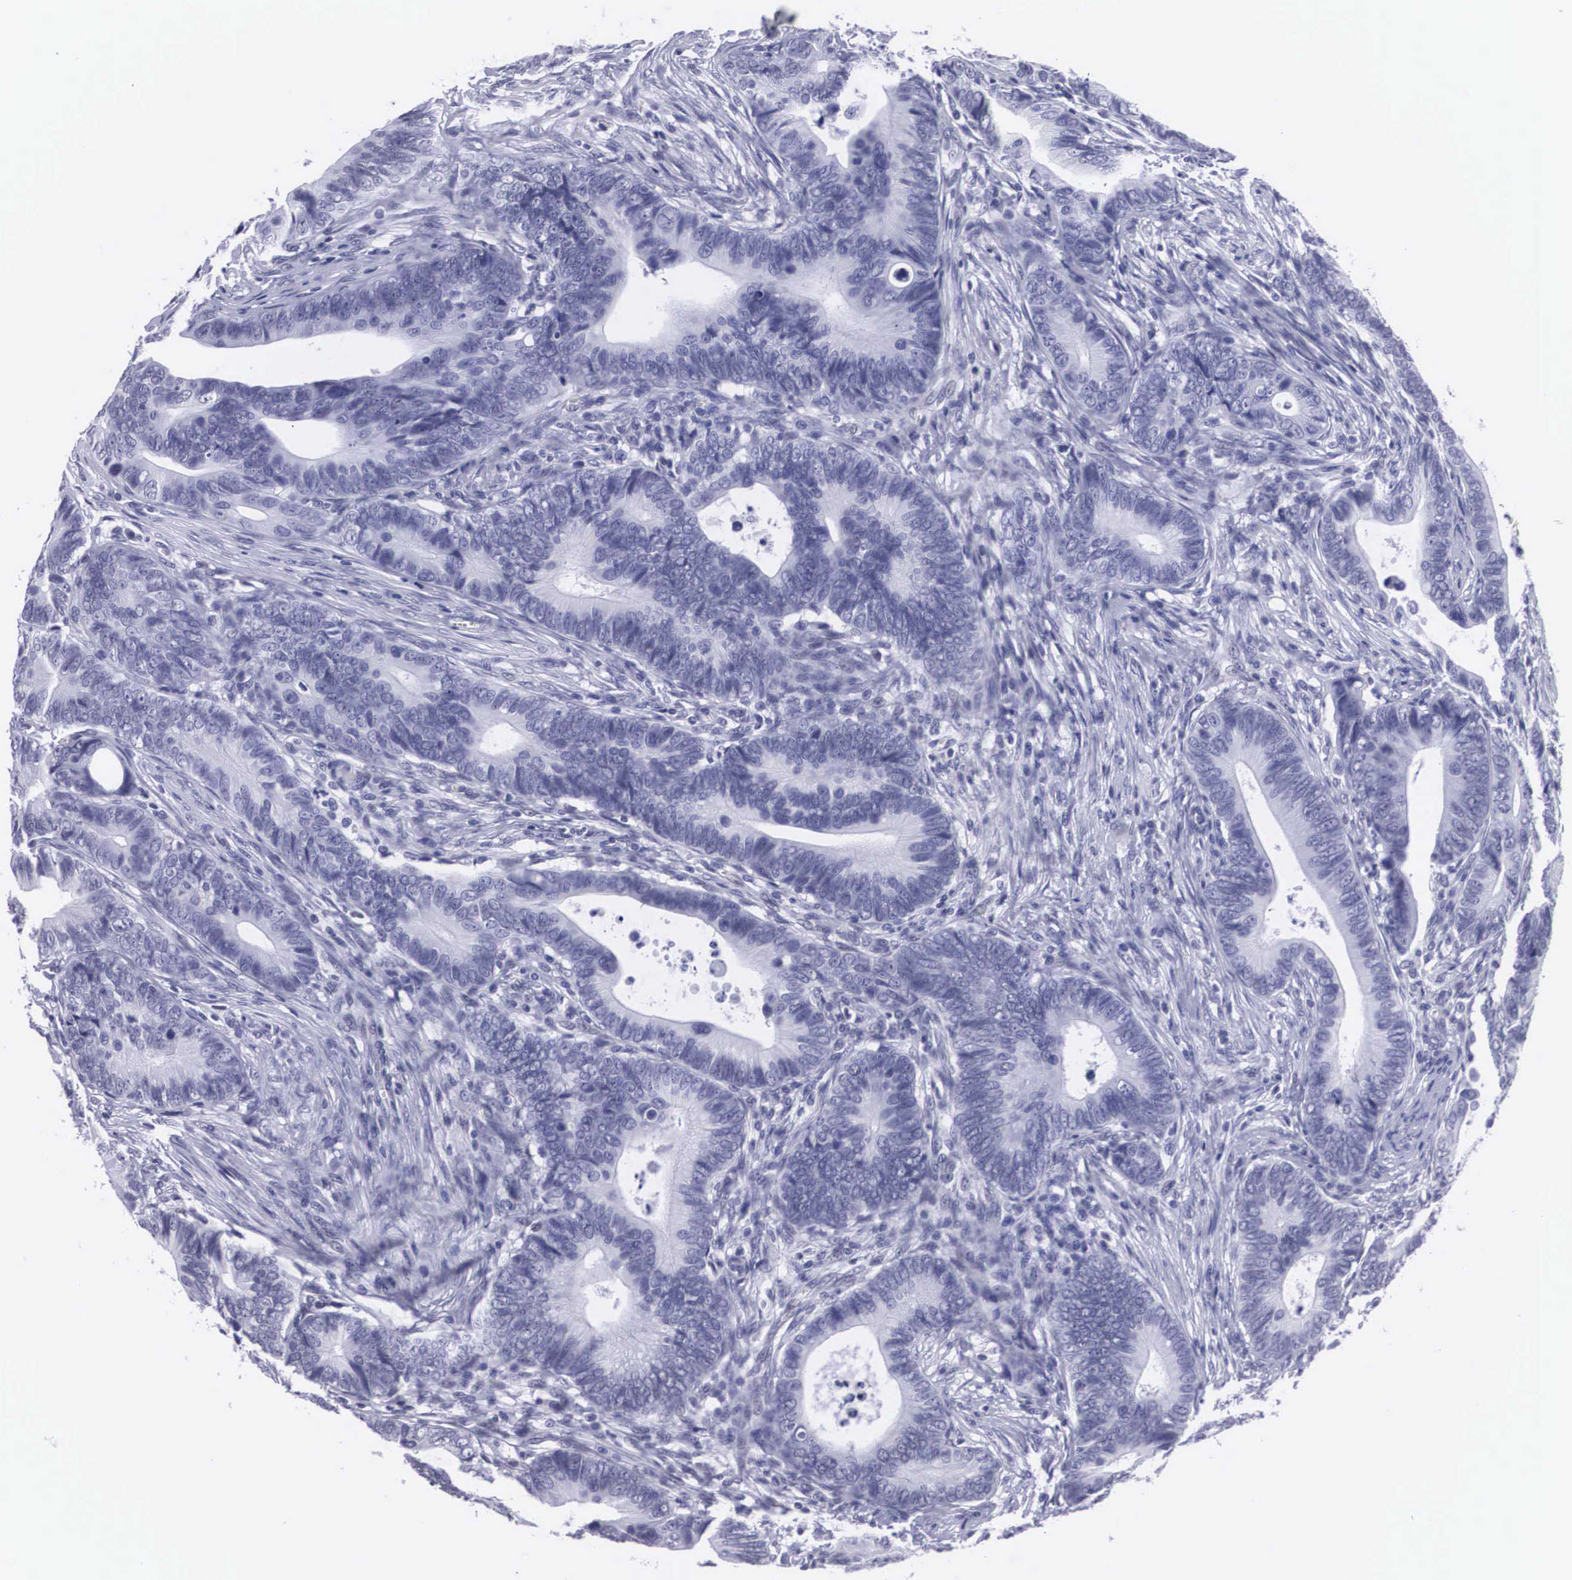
{"staining": {"intensity": "negative", "quantity": "none", "location": "none"}, "tissue": "colorectal cancer", "cell_type": "Tumor cells", "image_type": "cancer", "snomed": [{"axis": "morphology", "description": "Adenocarcinoma, NOS"}, {"axis": "topography", "description": "Colon"}], "caption": "Adenocarcinoma (colorectal) stained for a protein using immunohistochemistry shows no expression tumor cells.", "gene": "C22orf31", "patient": {"sex": "female", "age": 78}}